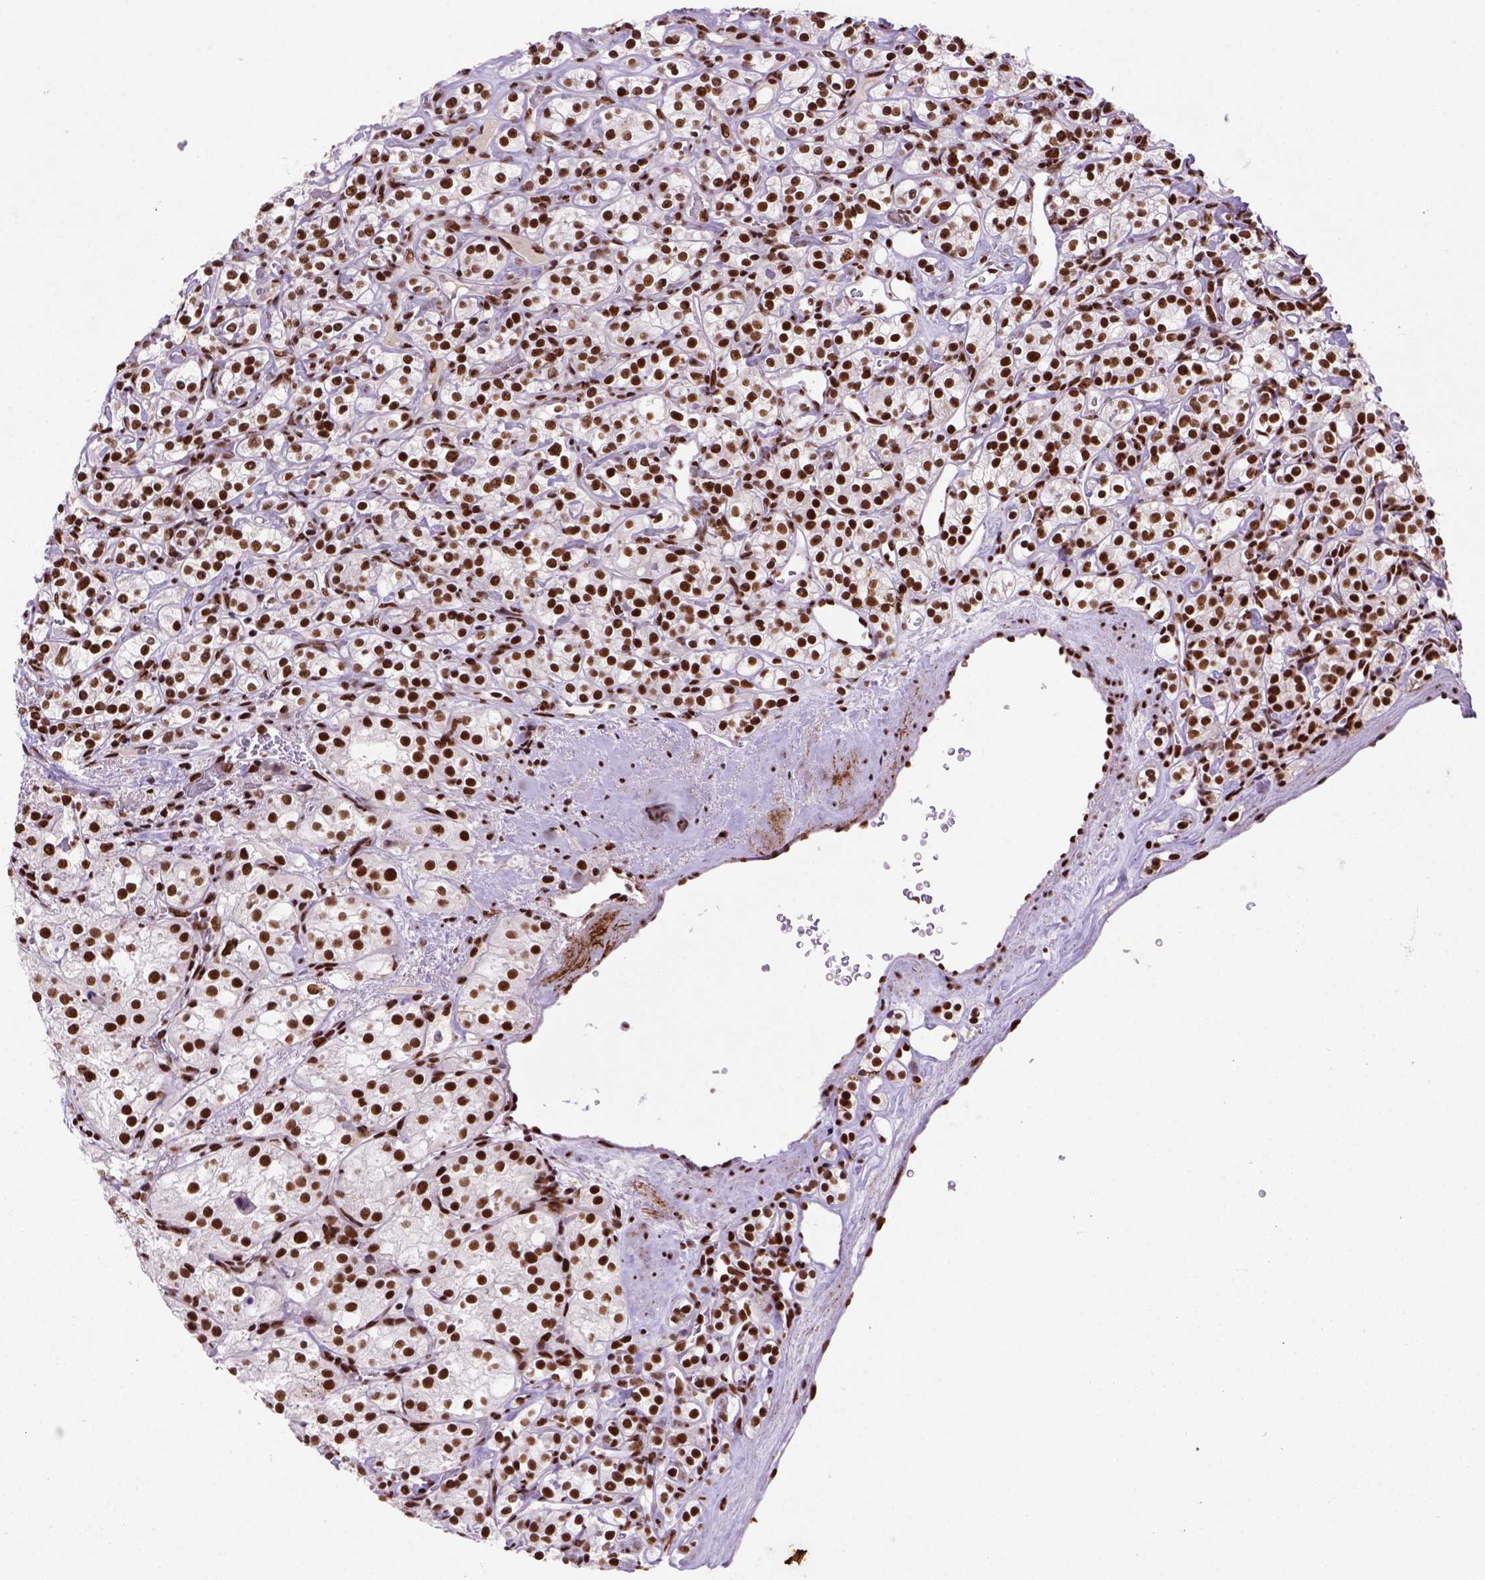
{"staining": {"intensity": "strong", "quantity": ">75%", "location": "nuclear"}, "tissue": "renal cancer", "cell_type": "Tumor cells", "image_type": "cancer", "snomed": [{"axis": "morphology", "description": "Adenocarcinoma, NOS"}, {"axis": "topography", "description": "Kidney"}], "caption": "A high amount of strong nuclear positivity is identified in about >75% of tumor cells in adenocarcinoma (renal) tissue.", "gene": "NSMCE2", "patient": {"sex": "male", "age": 77}}